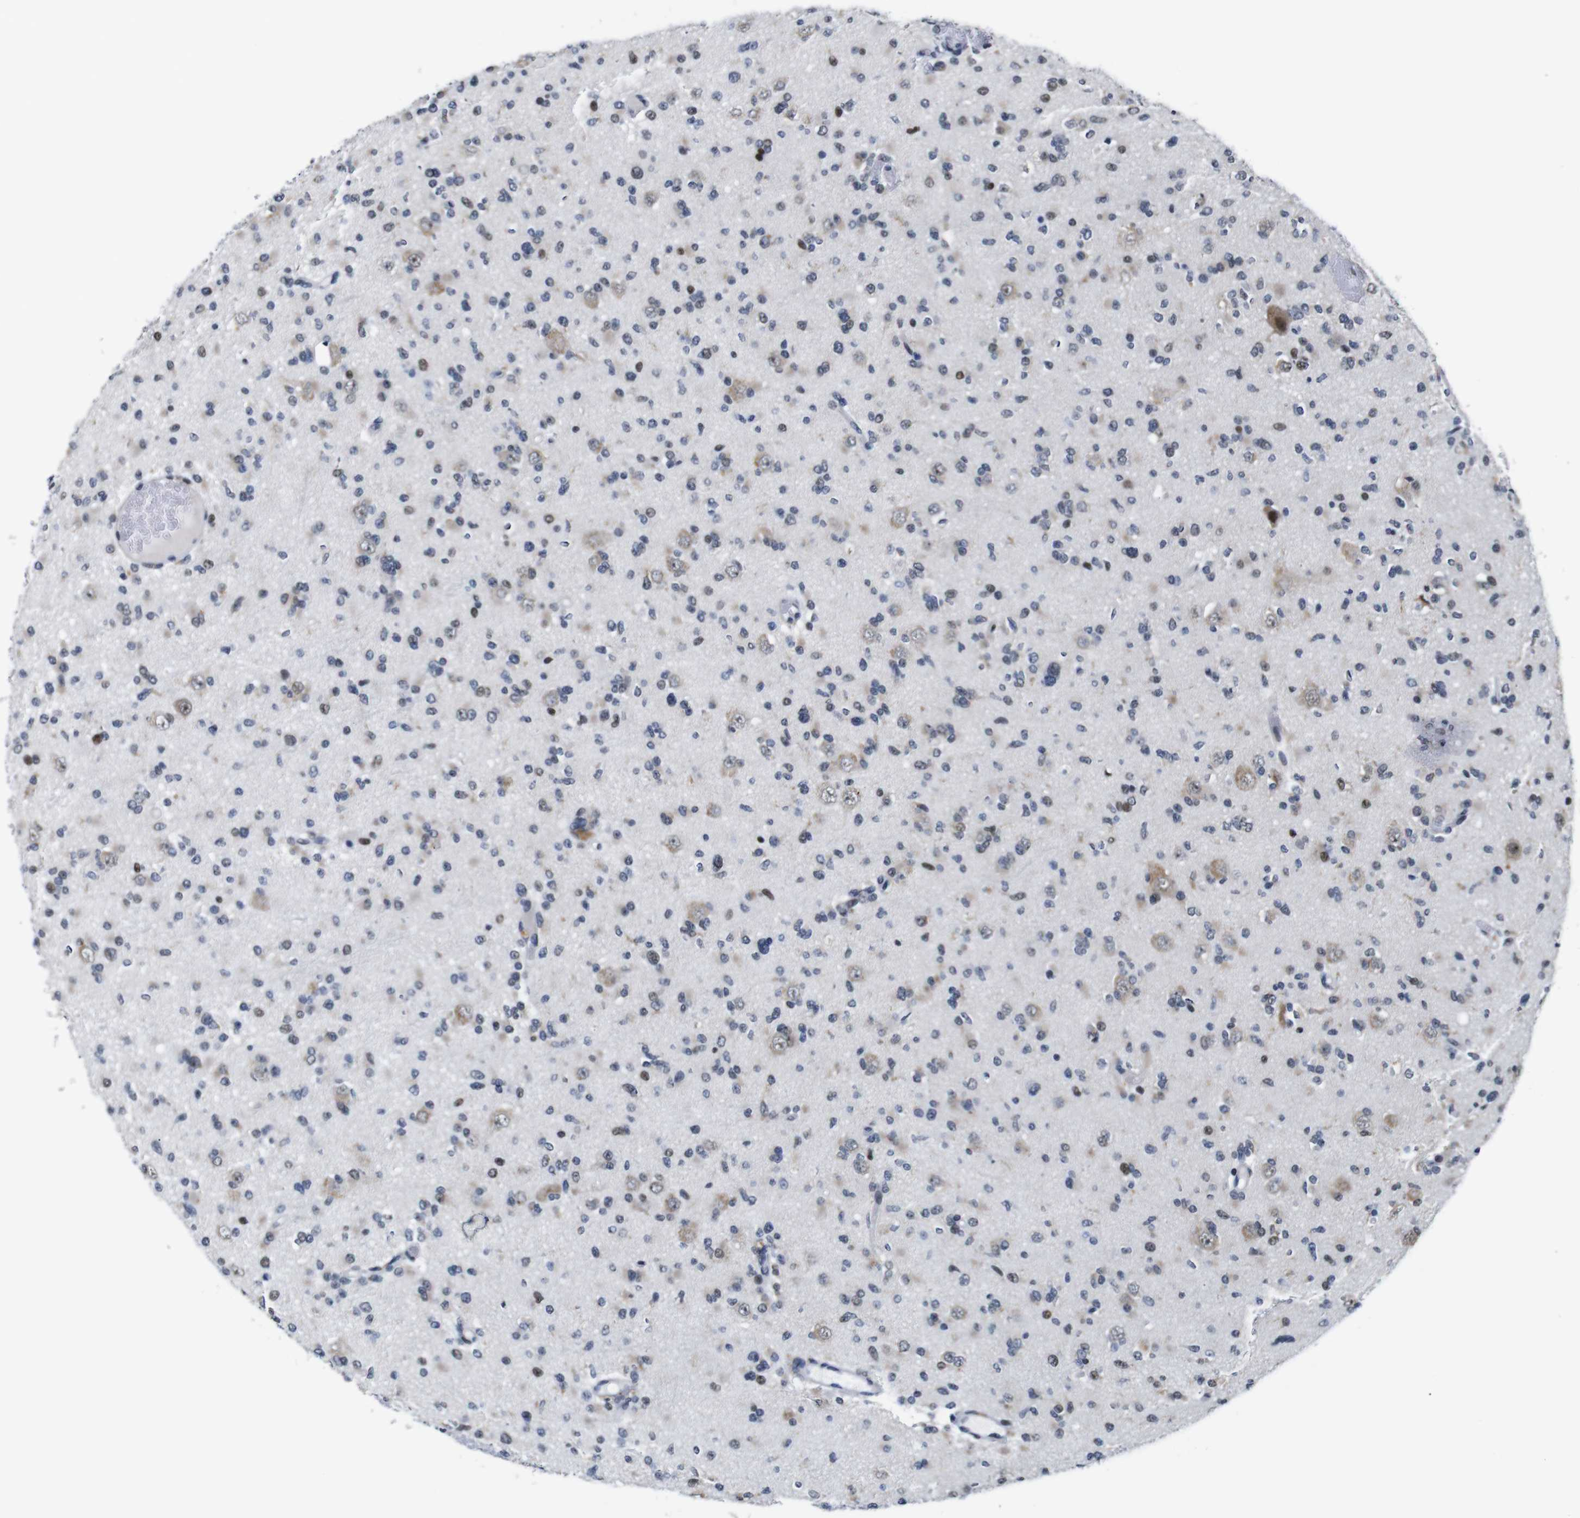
{"staining": {"intensity": "moderate", "quantity": "<25%", "location": "cytoplasmic/membranous,nuclear"}, "tissue": "glioma", "cell_type": "Tumor cells", "image_type": "cancer", "snomed": [{"axis": "morphology", "description": "Glioma, malignant, Low grade"}, {"axis": "topography", "description": "Brain"}], "caption": "An immunohistochemistry (IHC) micrograph of tumor tissue is shown. Protein staining in brown shows moderate cytoplasmic/membranous and nuclear positivity in glioma within tumor cells.", "gene": "GATA6", "patient": {"sex": "female", "age": 22}}